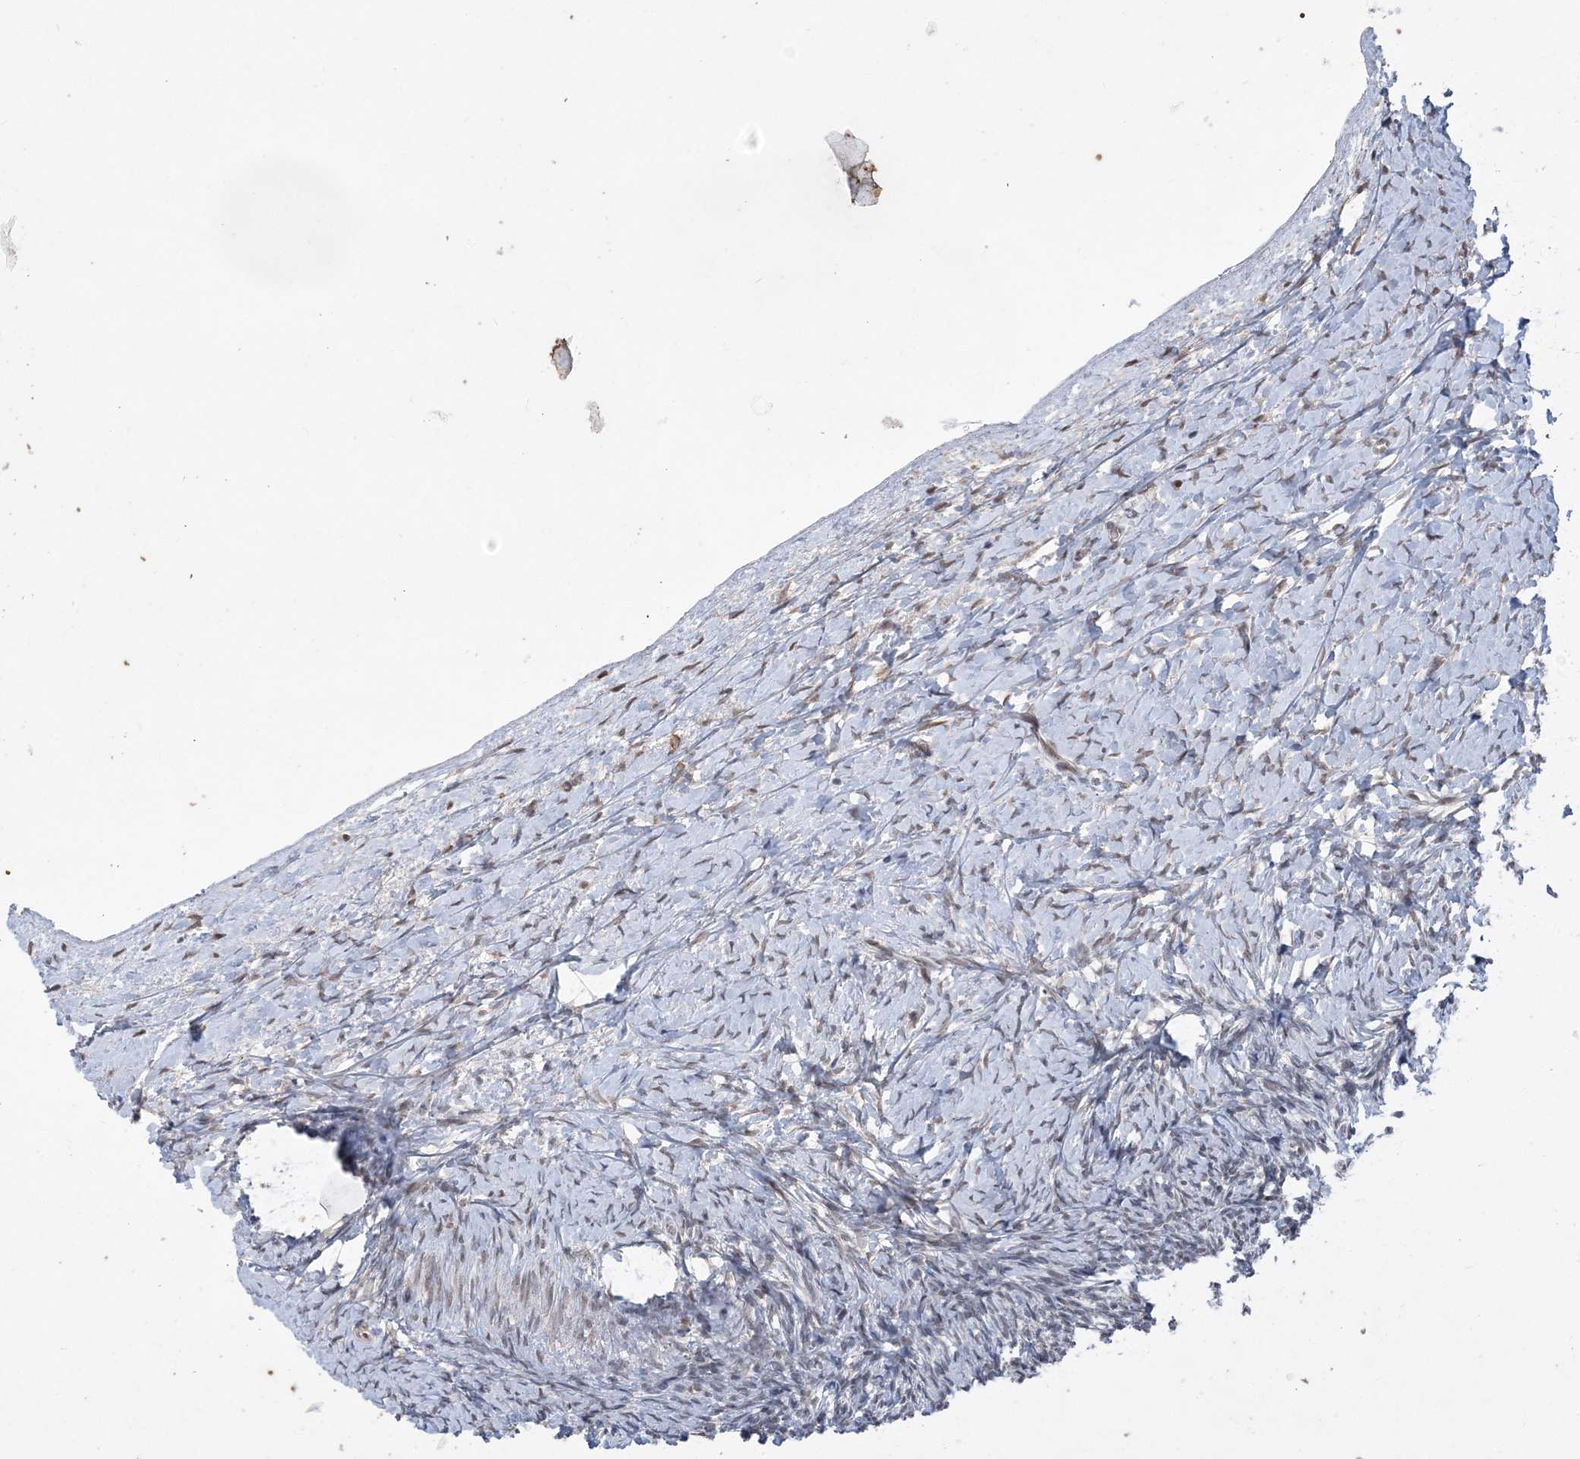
{"staining": {"intensity": "weak", "quantity": ">75%", "location": "cytoplasmic/membranous"}, "tissue": "ovary", "cell_type": "Follicle cells", "image_type": "normal", "snomed": [{"axis": "morphology", "description": "Normal tissue, NOS"}, {"axis": "morphology", "description": "Developmental malformation"}, {"axis": "topography", "description": "Ovary"}], "caption": "Immunohistochemistry staining of normal ovary, which demonstrates low levels of weak cytoplasmic/membranous positivity in approximately >75% of follicle cells indicating weak cytoplasmic/membranous protein expression. The staining was performed using DAB (brown) for protein detection and nuclei were counterstained in hematoxylin (blue).", "gene": "WAC", "patient": {"sex": "female", "age": 39}}